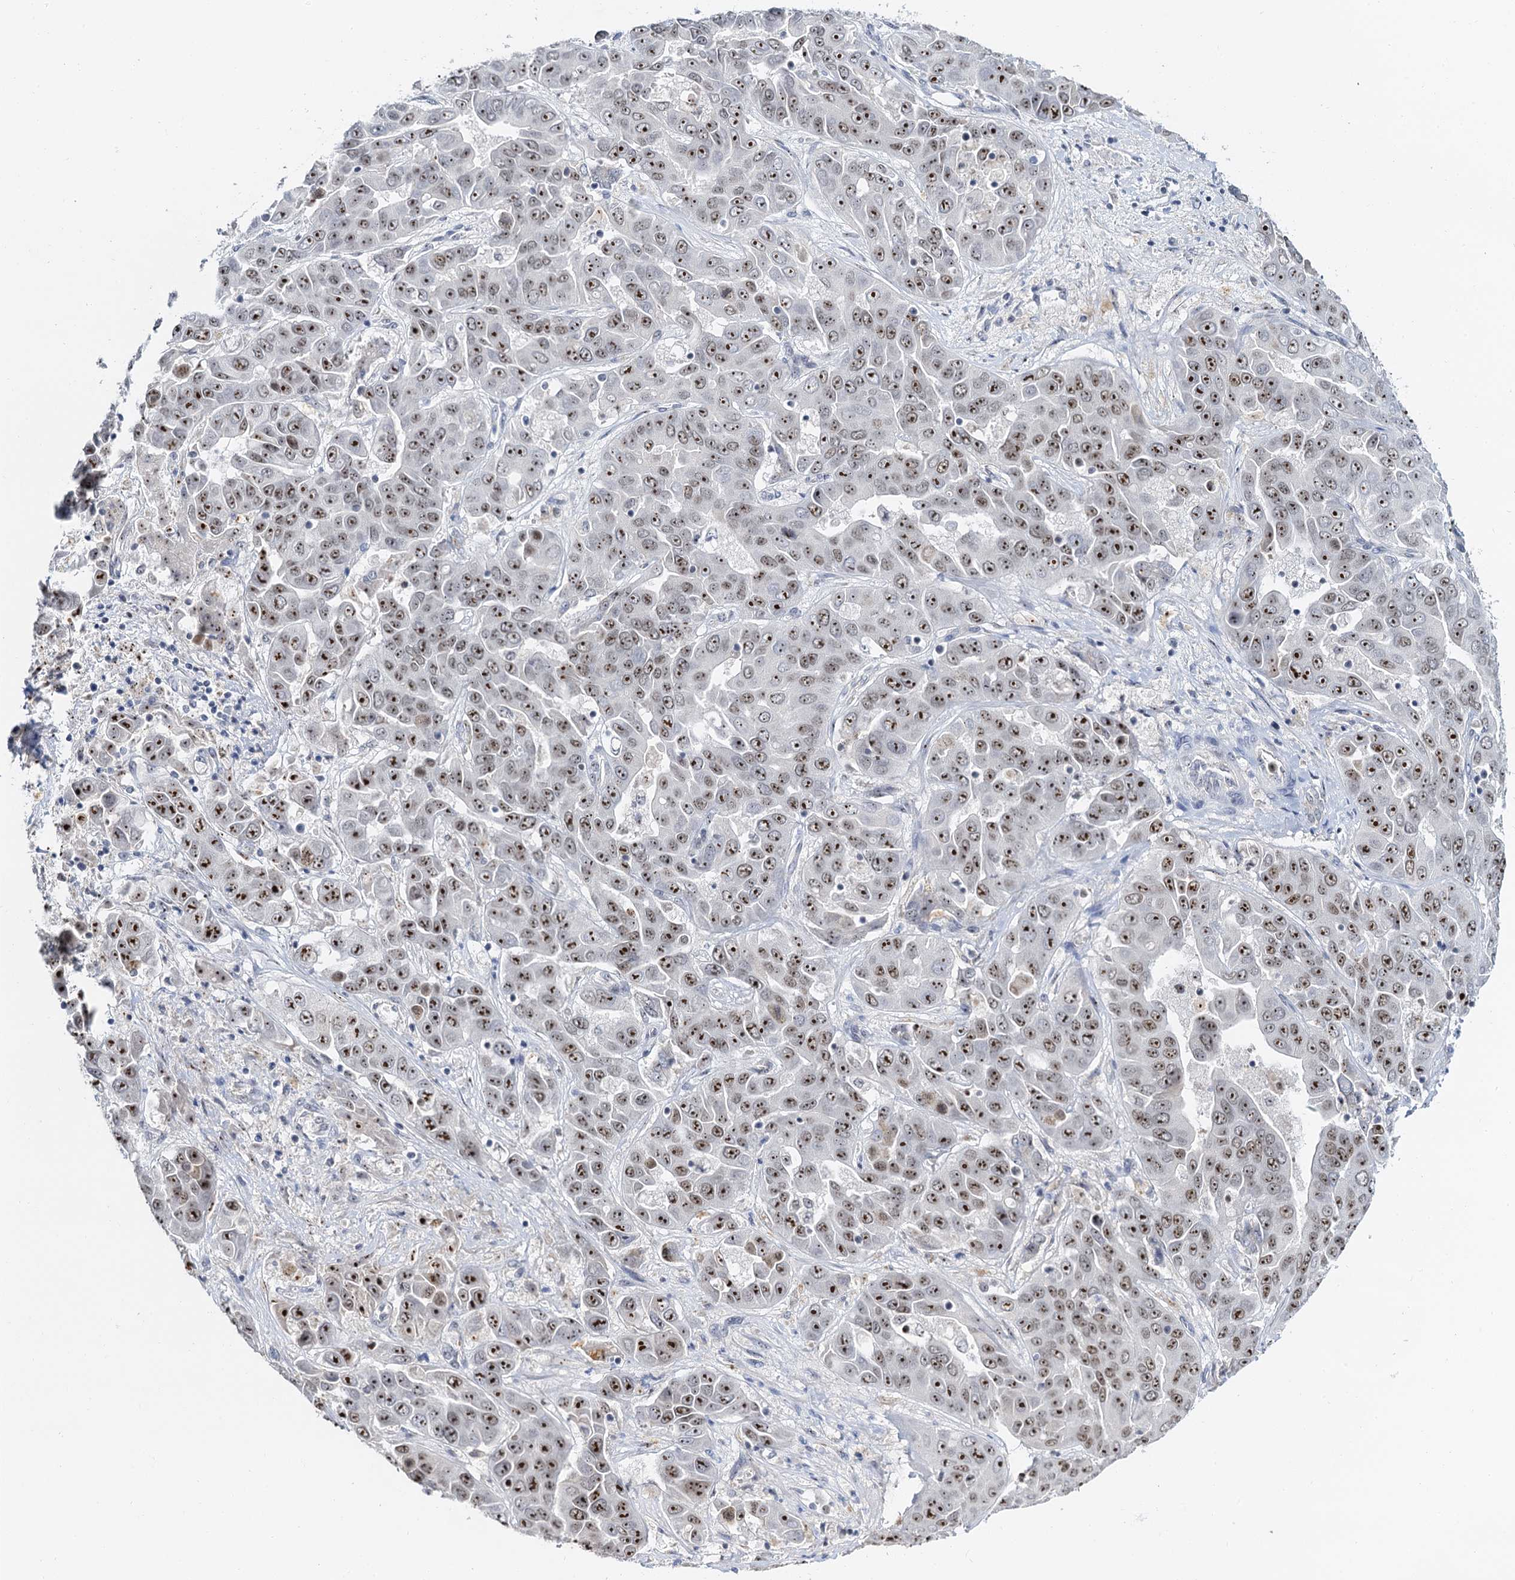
{"staining": {"intensity": "moderate", "quantity": ">75%", "location": "nuclear"}, "tissue": "liver cancer", "cell_type": "Tumor cells", "image_type": "cancer", "snomed": [{"axis": "morphology", "description": "Cholangiocarcinoma"}, {"axis": "topography", "description": "Liver"}], "caption": "Liver cancer (cholangiocarcinoma) stained for a protein reveals moderate nuclear positivity in tumor cells. Ihc stains the protein in brown and the nuclei are stained blue.", "gene": "NOP2", "patient": {"sex": "female", "age": 52}}